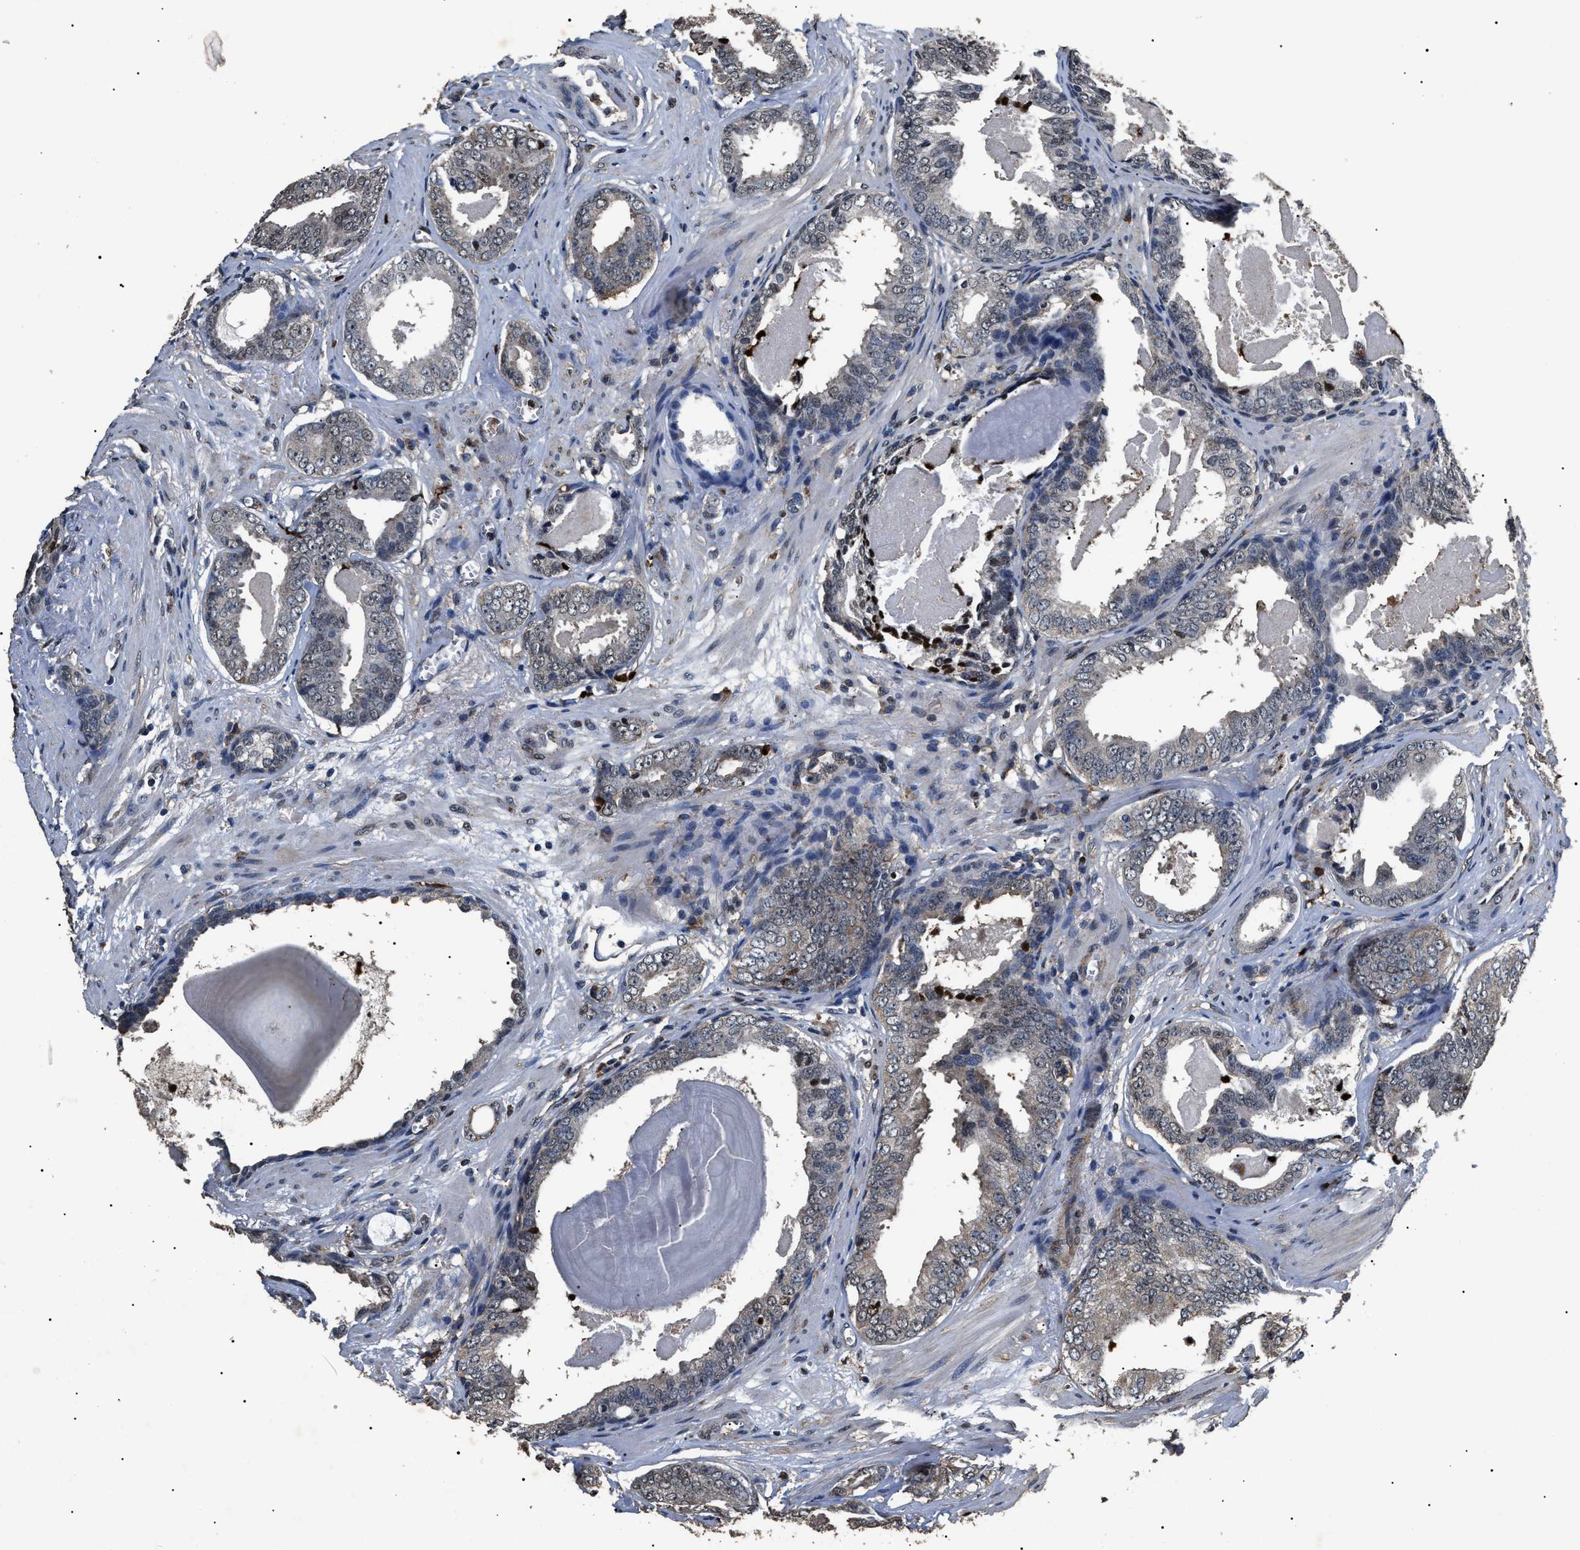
{"staining": {"intensity": "weak", "quantity": "<25%", "location": "cytoplasmic/membranous,nuclear"}, "tissue": "prostate cancer", "cell_type": "Tumor cells", "image_type": "cancer", "snomed": [{"axis": "morphology", "description": "Adenocarcinoma, Medium grade"}, {"axis": "topography", "description": "Prostate"}], "caption": "Protein analysis of adenocarcinoma (medium-grade) (prostate) demonstrates no significant expression in tumor cells.", "gene": "ANP32E", "patient": {"sex": "male", "age": 79}}